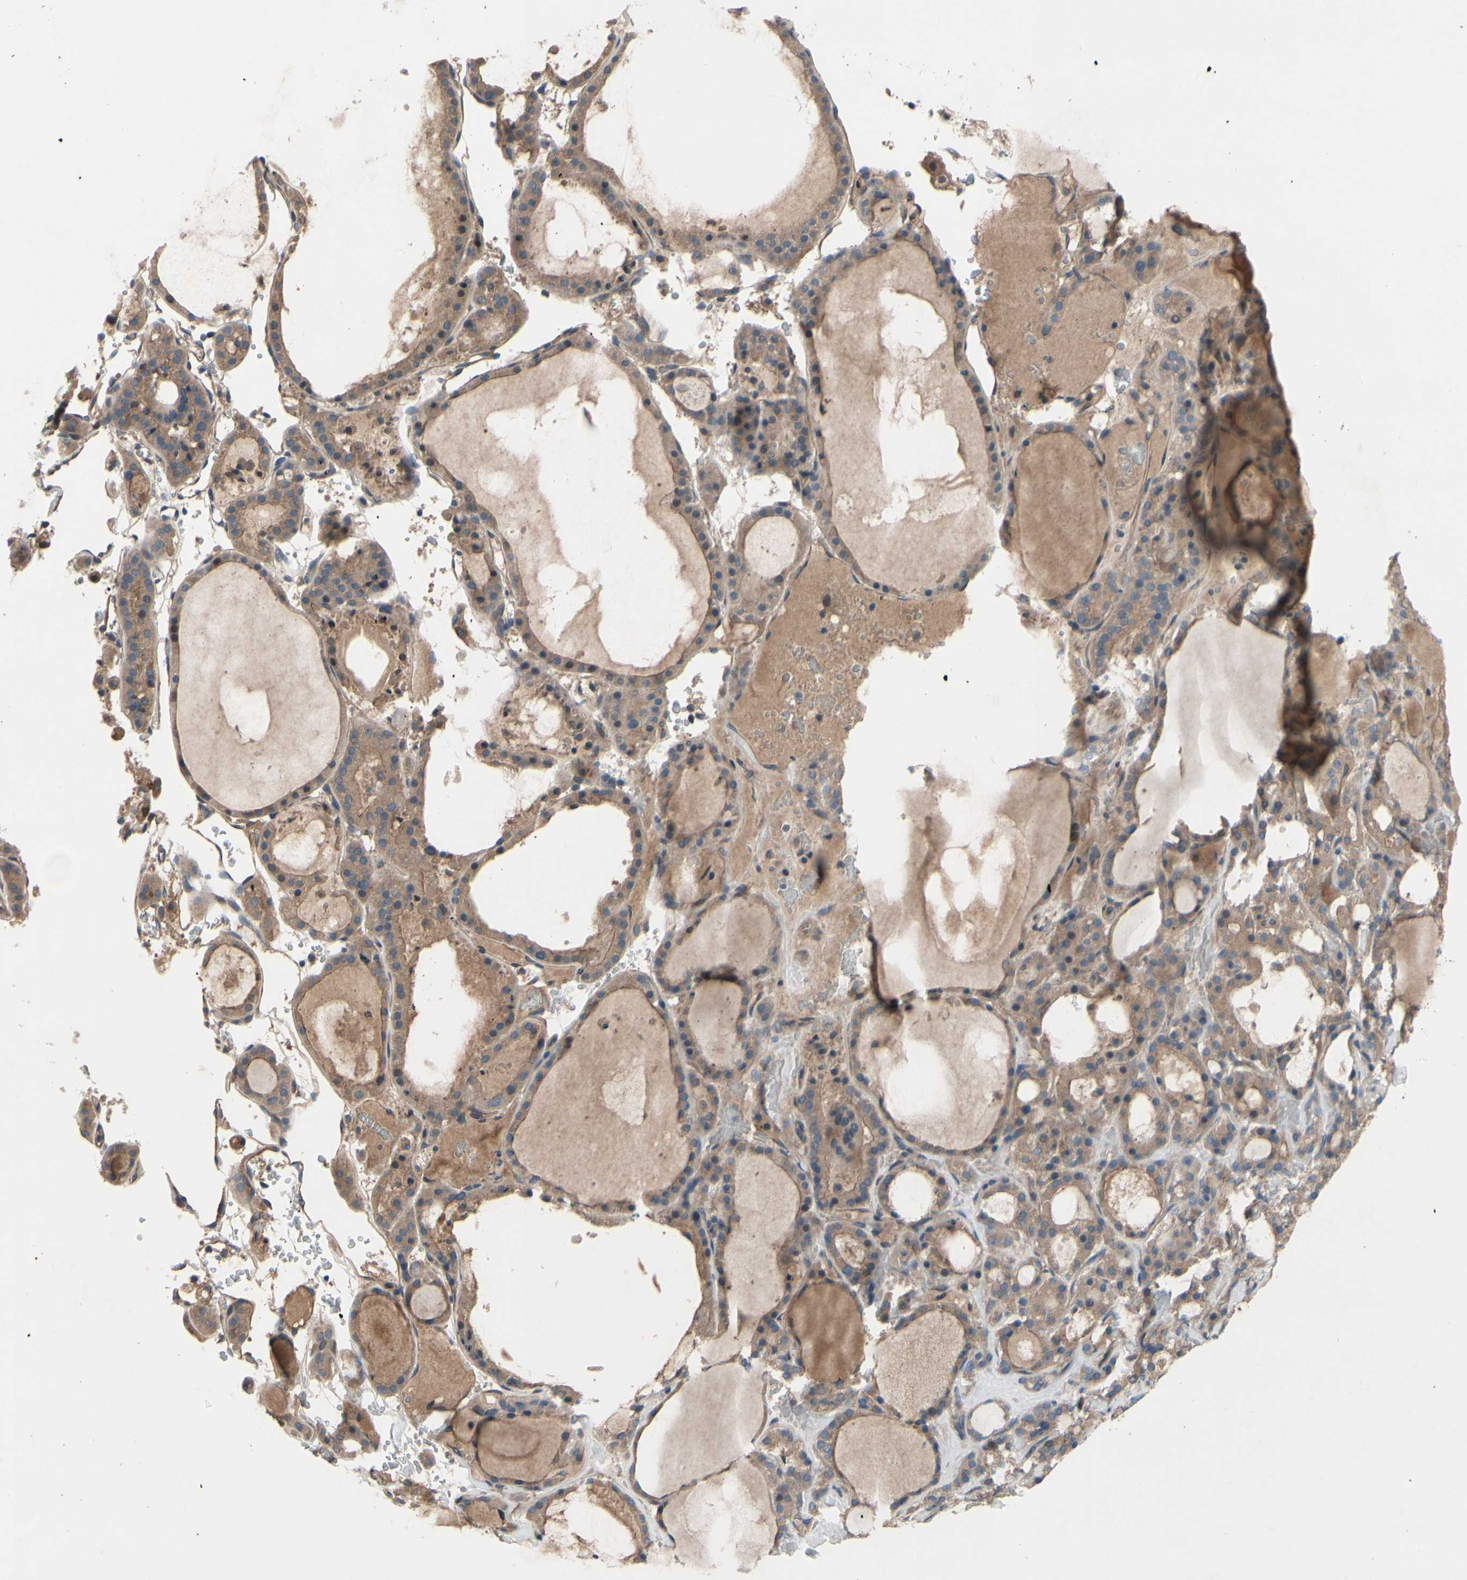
{"staining": {"intensity": "weak", "quantity": ">75%", "location": "cytoplasmic/membranous"}, "tissue": "thyroid gland", "cell_type": "Glandular cells", "image_type": "normal", "snomed": [{"axis": "morphology", "description": "Normal tissue, NOS"}, {"axis": "morphology", "description": "Carcinoma, NOS"}, {"axis": "topography", "description": "Thyroid gland"}], "caption": "A low amount of weak cytoplasmic/membranous expression is seen in about >75% of glandular cells in normal thyroid gland.", "gene": "ICAM5", "patient": {"sex": "female", "age": 86}}